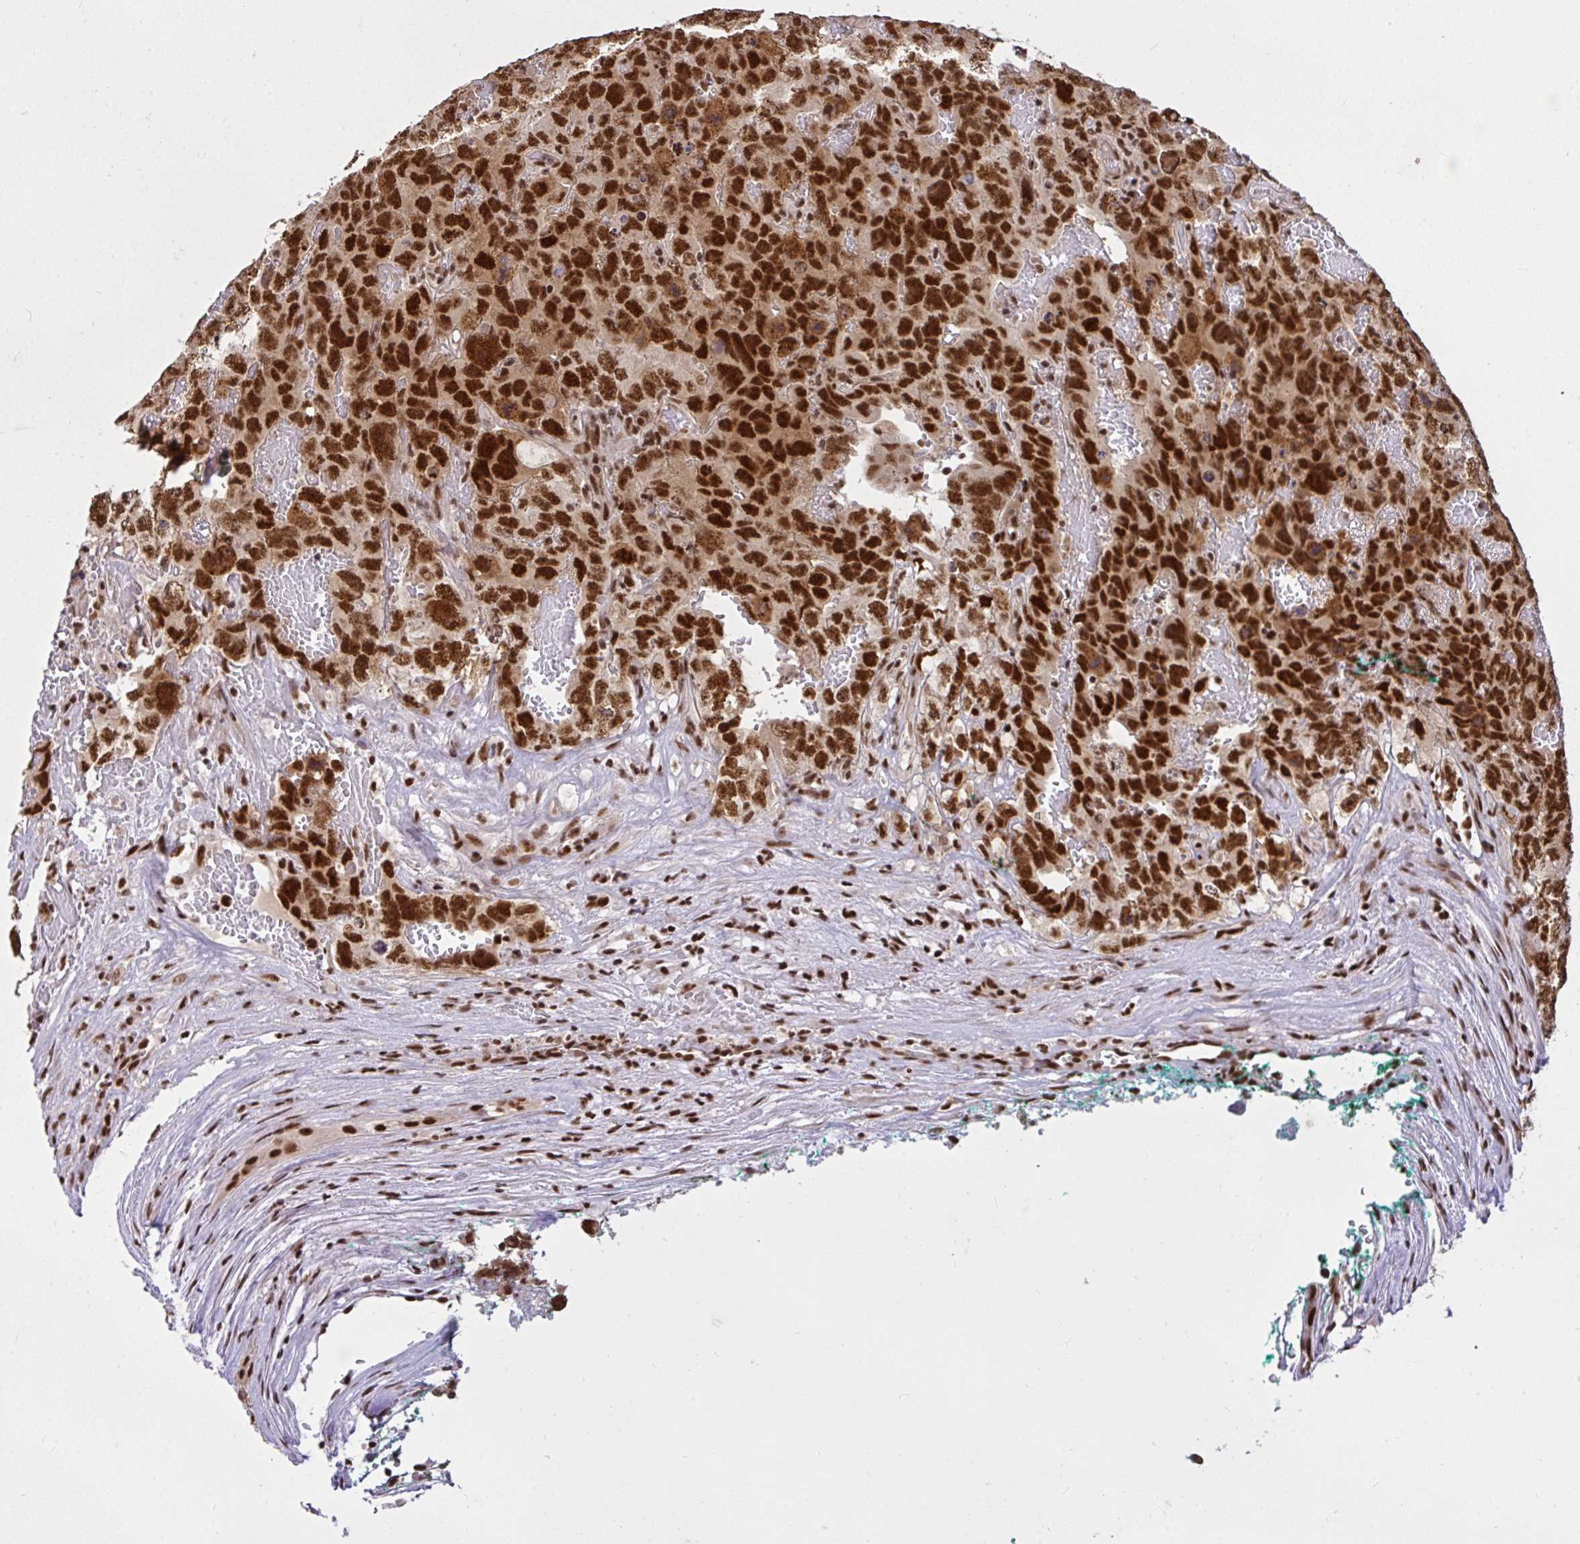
{"staining": {"intensity": "strong", "quantity": ">75%", "location": "nuclear"}, "tissue": "testis cancer", "cell_type": "Tumor cells", "image_type": "cancer", "snomed": [{"axis": "morphology", "description": "Carcinoma, Embryonal, NOS"}, {"axis": "topography", "description": "Testis"}], "caption": "Protein expression analysis of embryonal carcinoma (testis) displays strong nuclear staining in approximately >75% of tumor cells. (IHC, brightfield microscopy, high magnification).", "gene": "CCDC12", "patient": {"sex": "male", "age": 45}}